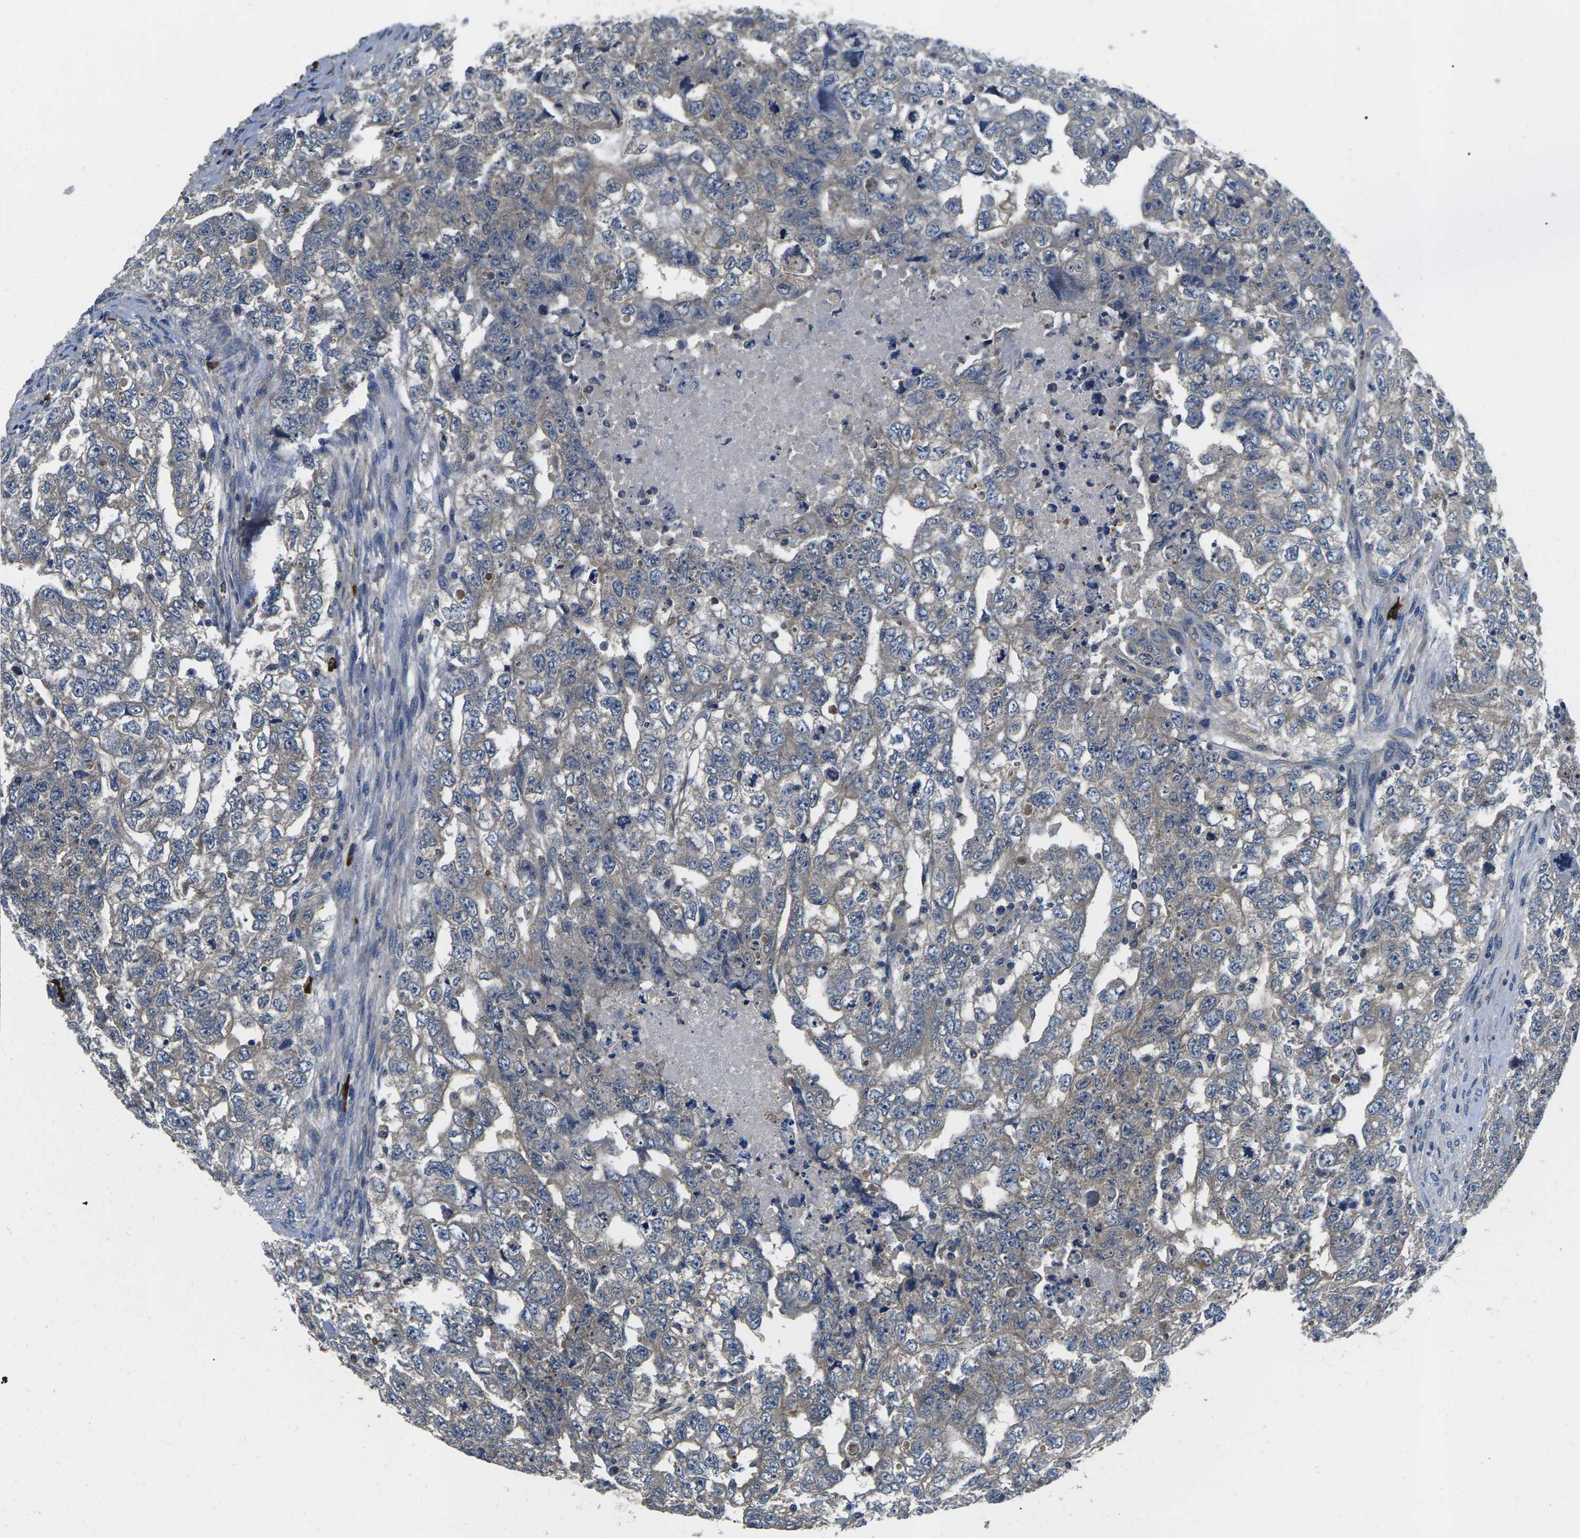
{"staining": {"intensity": "weak", "quantity": "<25%", "location": "cytoplasmic/membranous"}, "tissue": "testis cancer", "cell_type": "Tumor cells", "image_type": "cancer", "snomed": [{"axis": "morphology", "description": "Carcinoma, Embryonal, NOS"}, {"axis": "topography", "description": "Testis"}], "caption": "High magnification brightfield microscopy of testis cancer (embryonal carcinoma) stained with DAB (3,3'-diaminobenzidine) (brown) and counterstained with hematoxylin (blue): tumor cells show no significant positivity. (DAB immunohistochemistry (IHC), high magnification).", "gene": "PLCE1", "patient": {"sex": "male", "age": 36}}